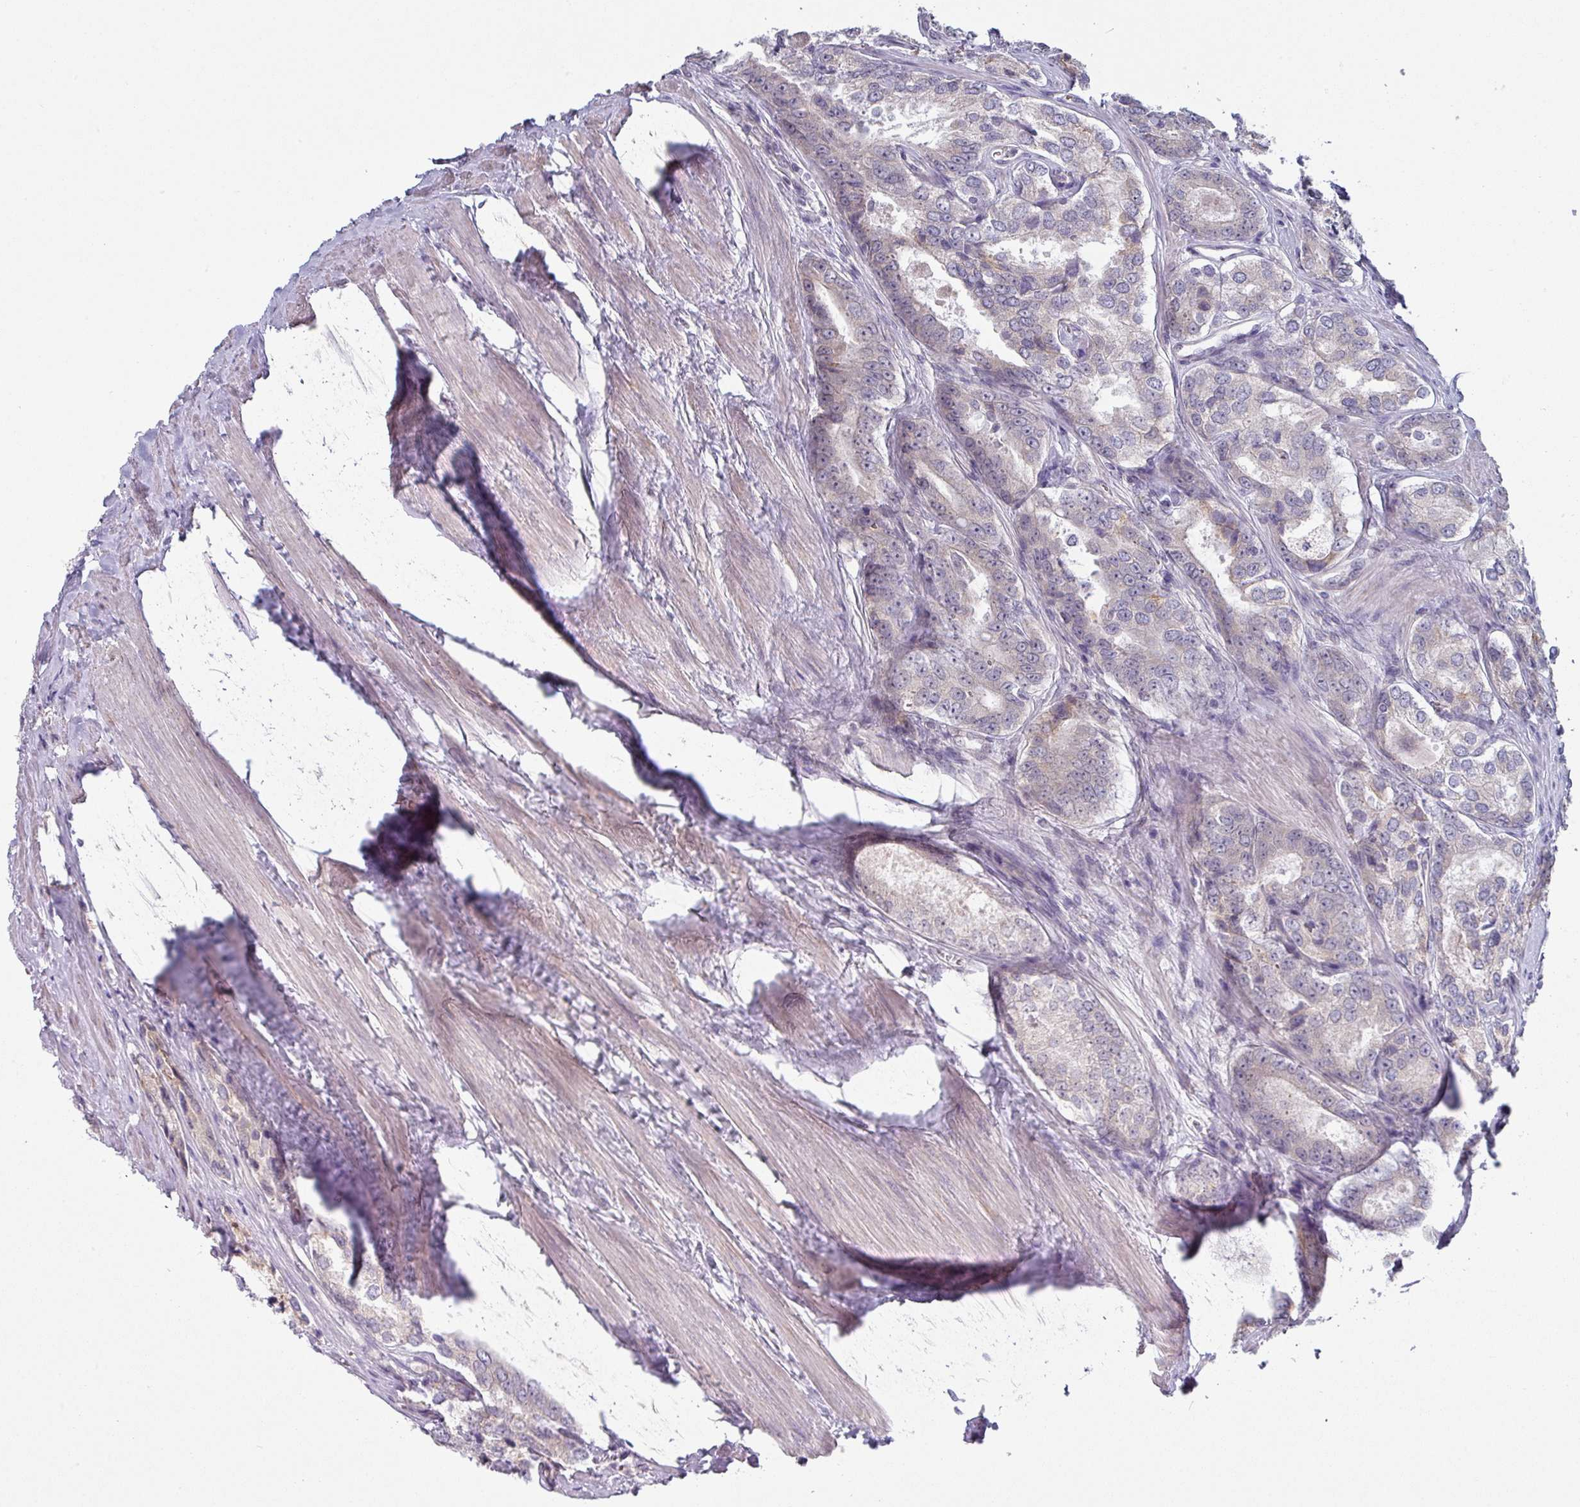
{"staining": {"intensity": "negative", "quantity": "none", "location": "none"}, "tissue": "prostate cancer", "cell_type": "Tumor cells", "image_type": "cancer", "snomed": [{"axis": "morphology", "description": "Adenocarcinoma, Low grade"}, {"axis": "topography", "description": "Prostate"}], "caption": "DAB immunohistochemical staining of prostate cancer shows no significant positivity in tumor cells.", "gene": "TMED5", "patient": {"sex": "male", "age": 68}}